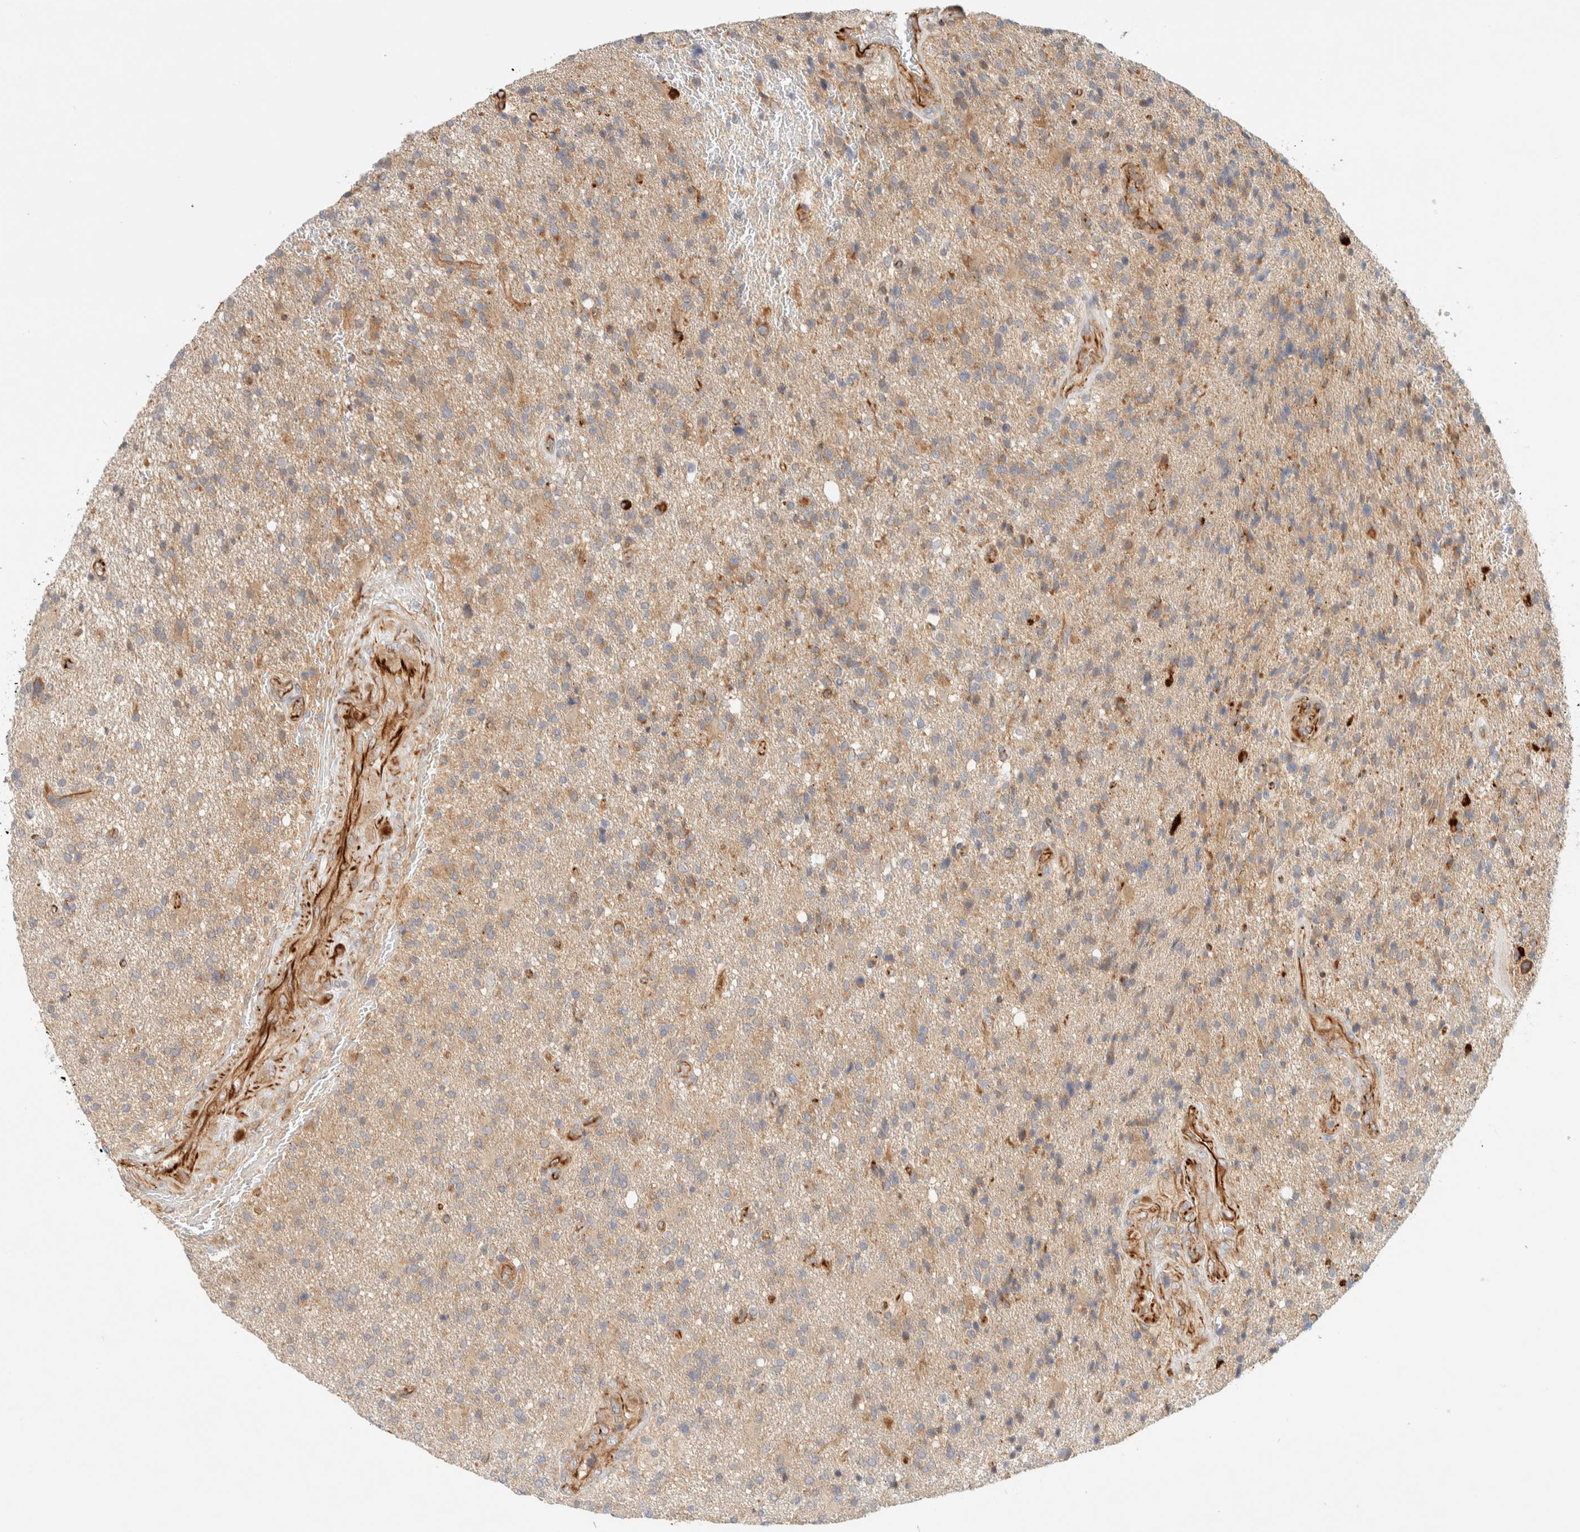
{"staining": {"intensity": "weak", "quantity": ">75%", "location": "cytoplasmic/membranous"}, "tissue": "glioma", "cell_type": "Tumor cells", "image_type": "cancer", "snomed": [{"axis": "morphology", "description": "Glioma, malignant, High grade"}, {"axis": "topography", "description": "Brain"}], "caption": "Protein positivity by immunohistochemistry displays weak cytoplasmic/membranous staining in about >75% of tumor cells in high-grade glioma (malignant).", "gene": "FAT1", "patient": {"sex": "male", "age": 72}}